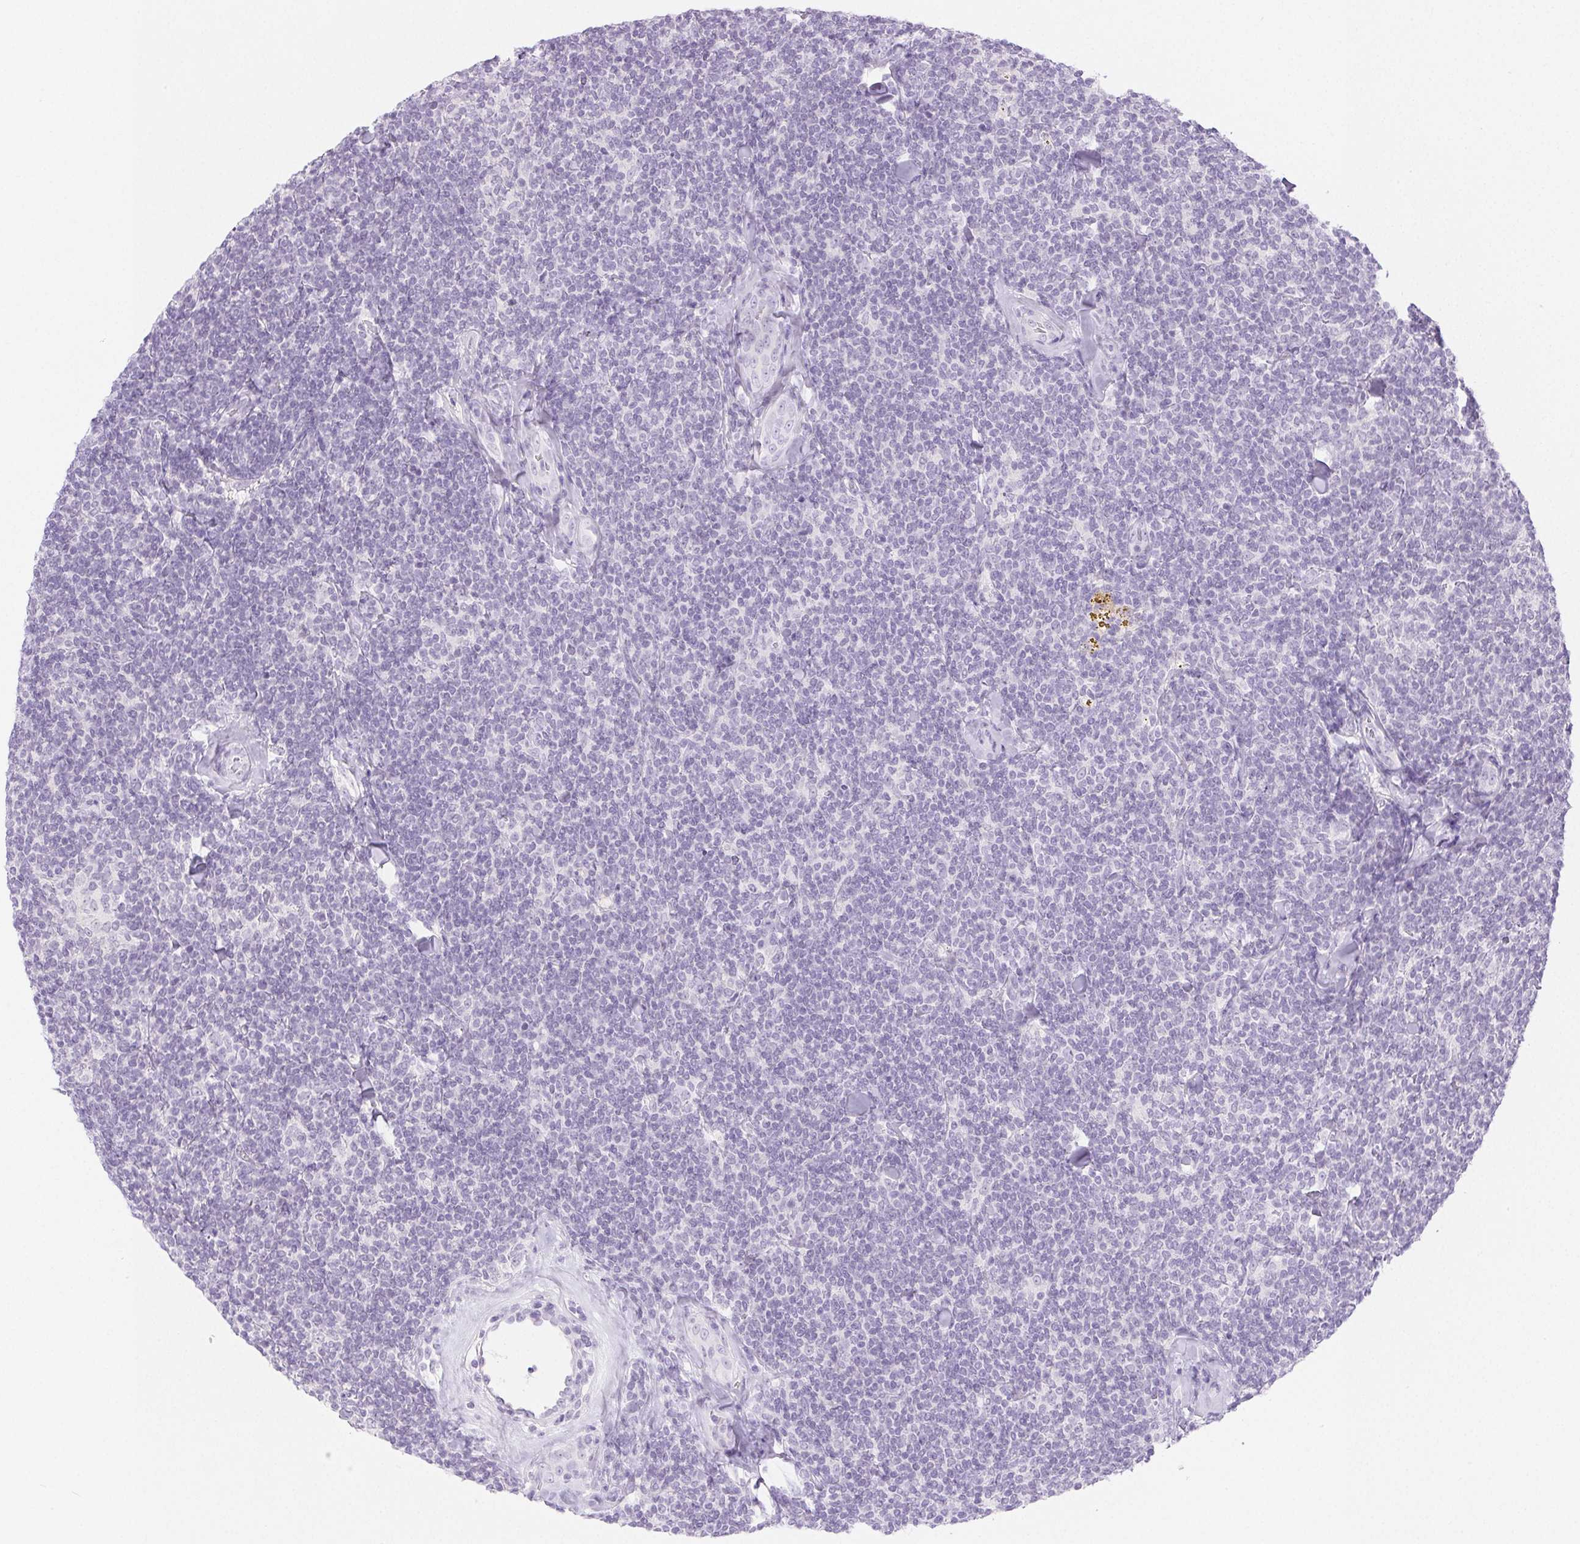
{"staining": {"intensity": "negative", "quantity": "none", "location": "none"}, "tissue": "lymphoma", "cell_type": "Tumor cells", "image_type": "cancer", "snomed": [{"axis": "morphology", "description": "Malignant lymphoma, non-Hodgkin's type, Low grade"}, {"axis": "topography", "description": "Lymph node"}], "caption": "An immunohistochemistry (IHC) micrograph of lymphoma is shown. There is no staining in tumor cells of lymphoma.", "gene": "SPRR3", "patient": {"sex": "female", "age": 56}}